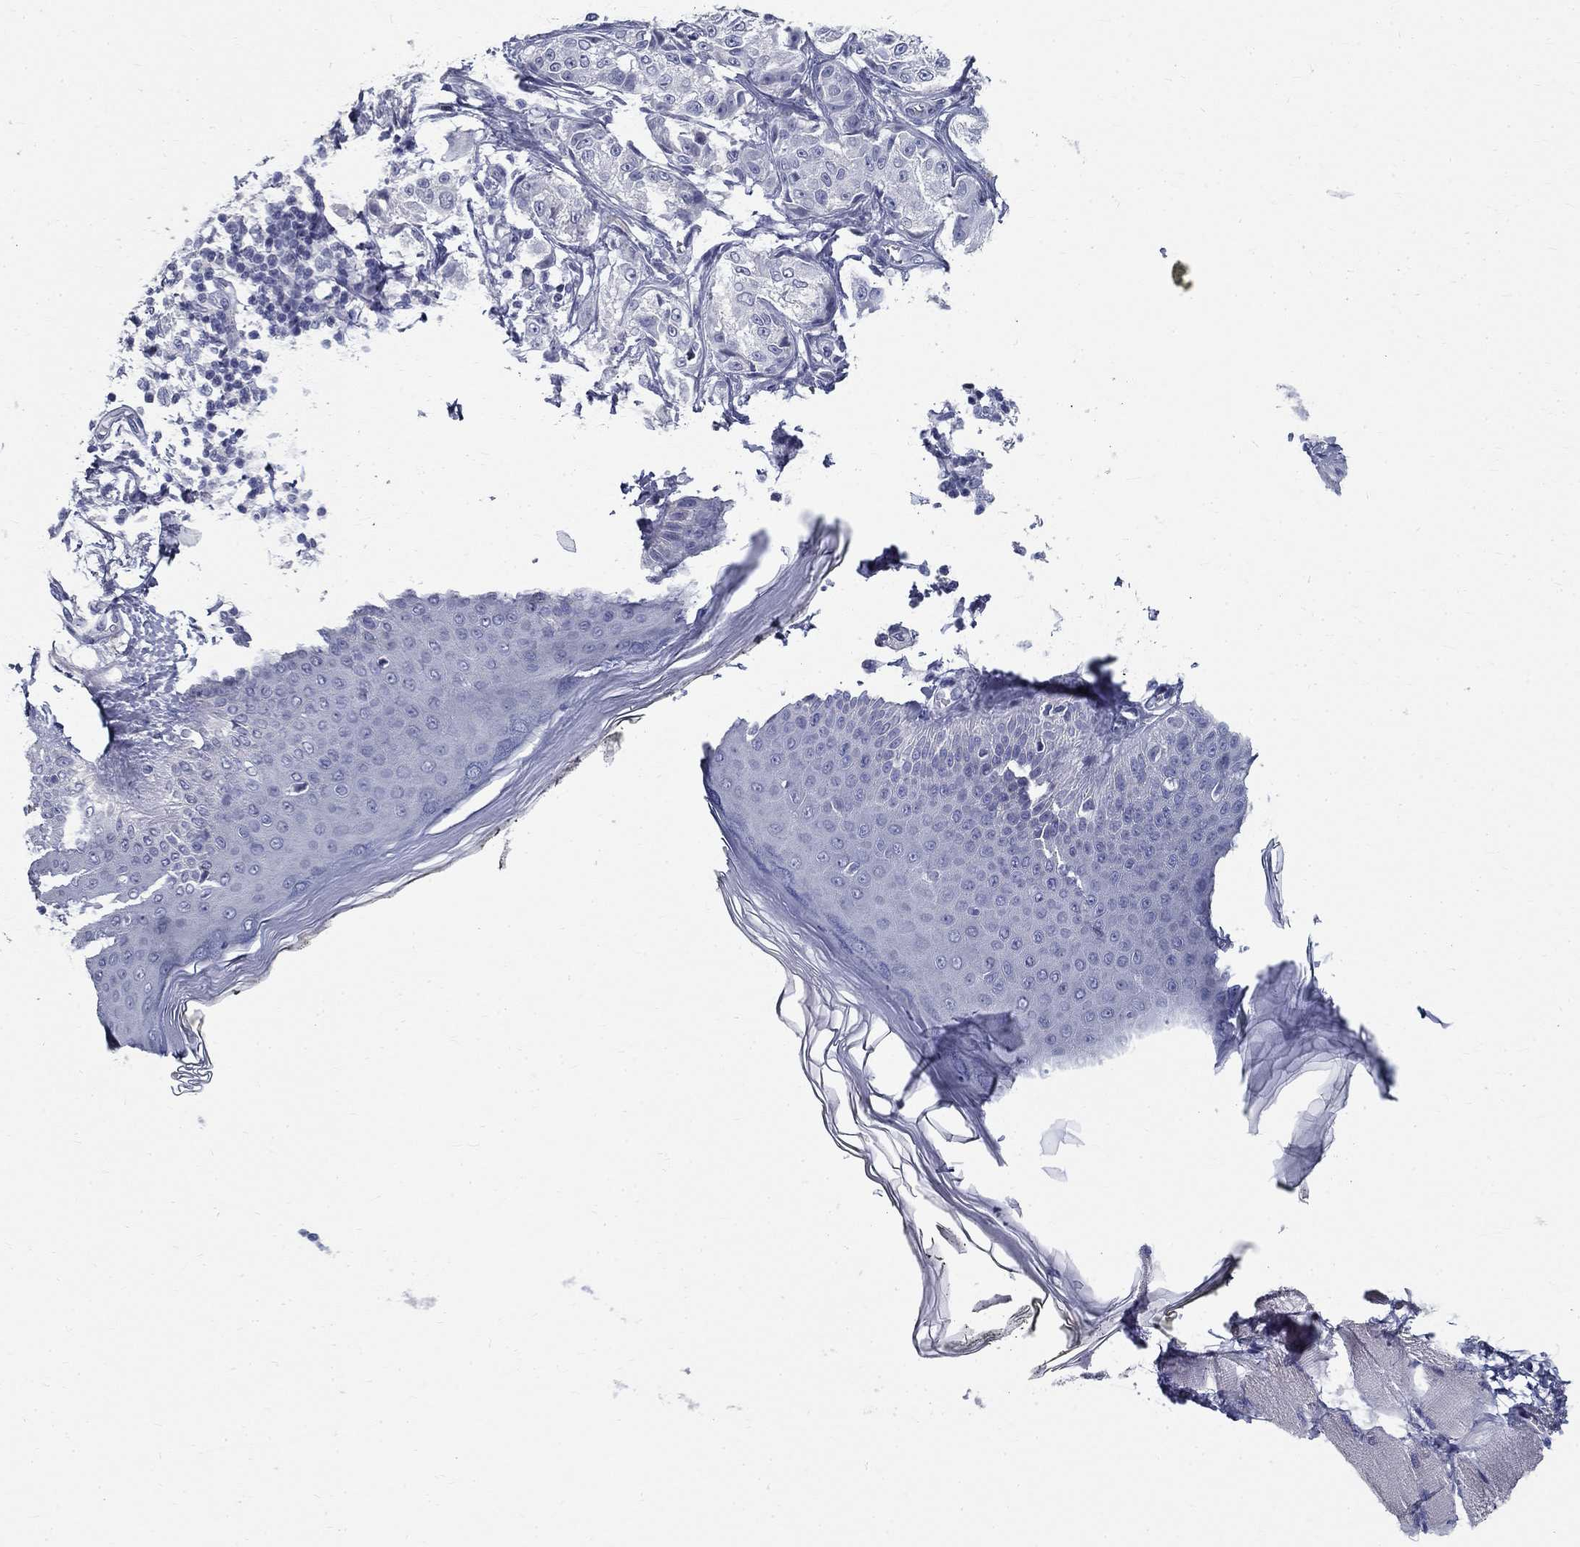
{"staining": {"intensity": "negative", "quantity": "none", "location": "none"}, "tissue": "melanoma", "cell_type": "Tumor cells", "image_type": "cancer", "snomed": [{"axis": "morphology", "description": "Malignant melanoma, NOS"}, {"axis": "topography", "description": "Skin"}], "caption": "This is an immunohistochemistry (IHC) histopathology image of human melanoma. There is no expression in tumor cells.", "gene": "TGM4", "patient": {"sex": "male", "age": 61}}